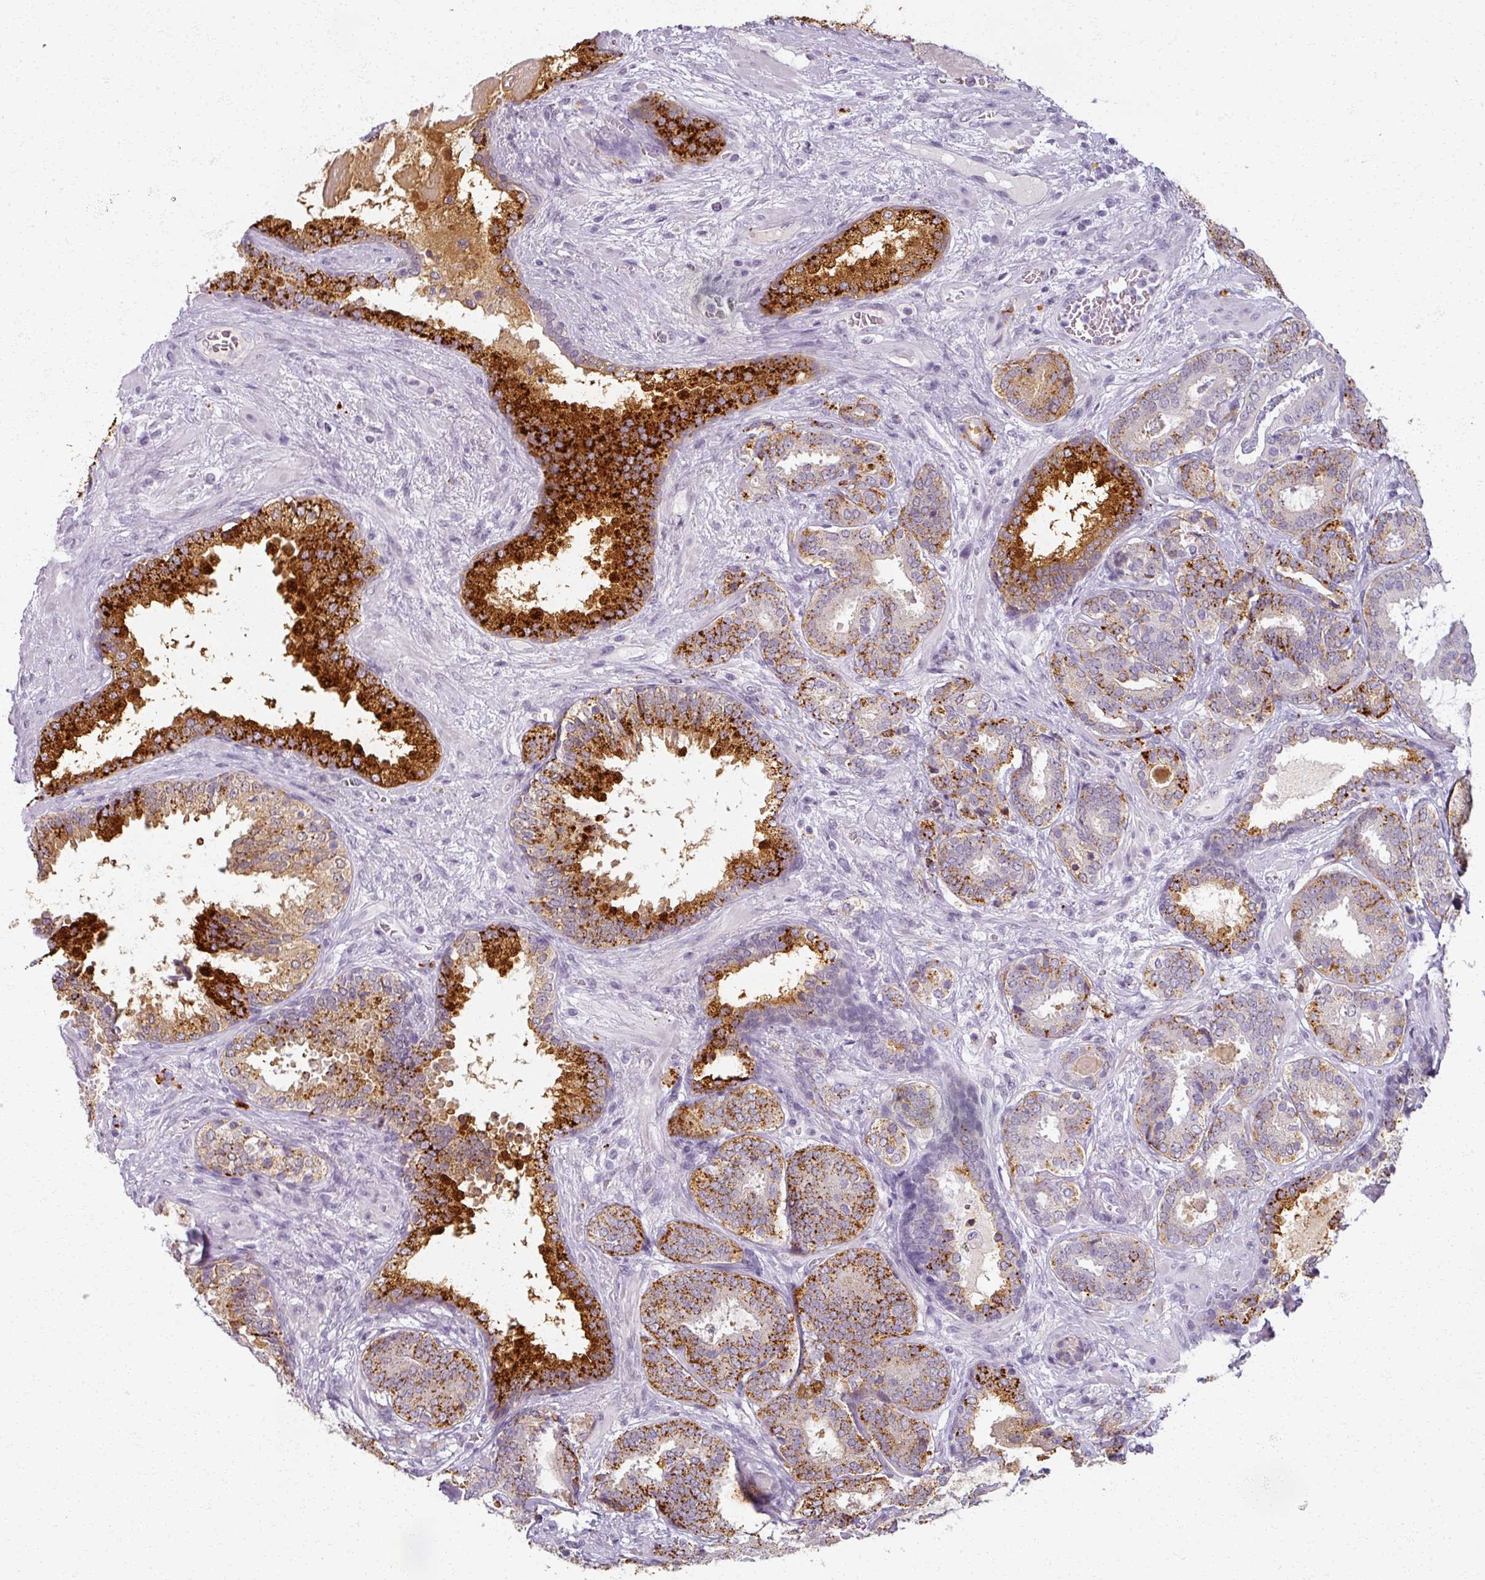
{"staining": {"intensity": "moderate", "quantity": ">75%", "location": "cytoplasmic/membranous"}, "tissue": "prostate cancer", "cell_type": "Tumor cells", "image_type": "cancer", "snomed": [{"axis": "morphology", "description": "Adenocarcinoma, High grade"}, {"axis": "topography", "description": "Prostate"}], "caption": "Protein staining exhibits moderate cytoplasmic/membranous staining in approximately >75% of tumor cells in prostate cancer (high-grade adenocarcinoma).", "gene": "RFPL2", "patient": {"sex": "male", "age": 65}}